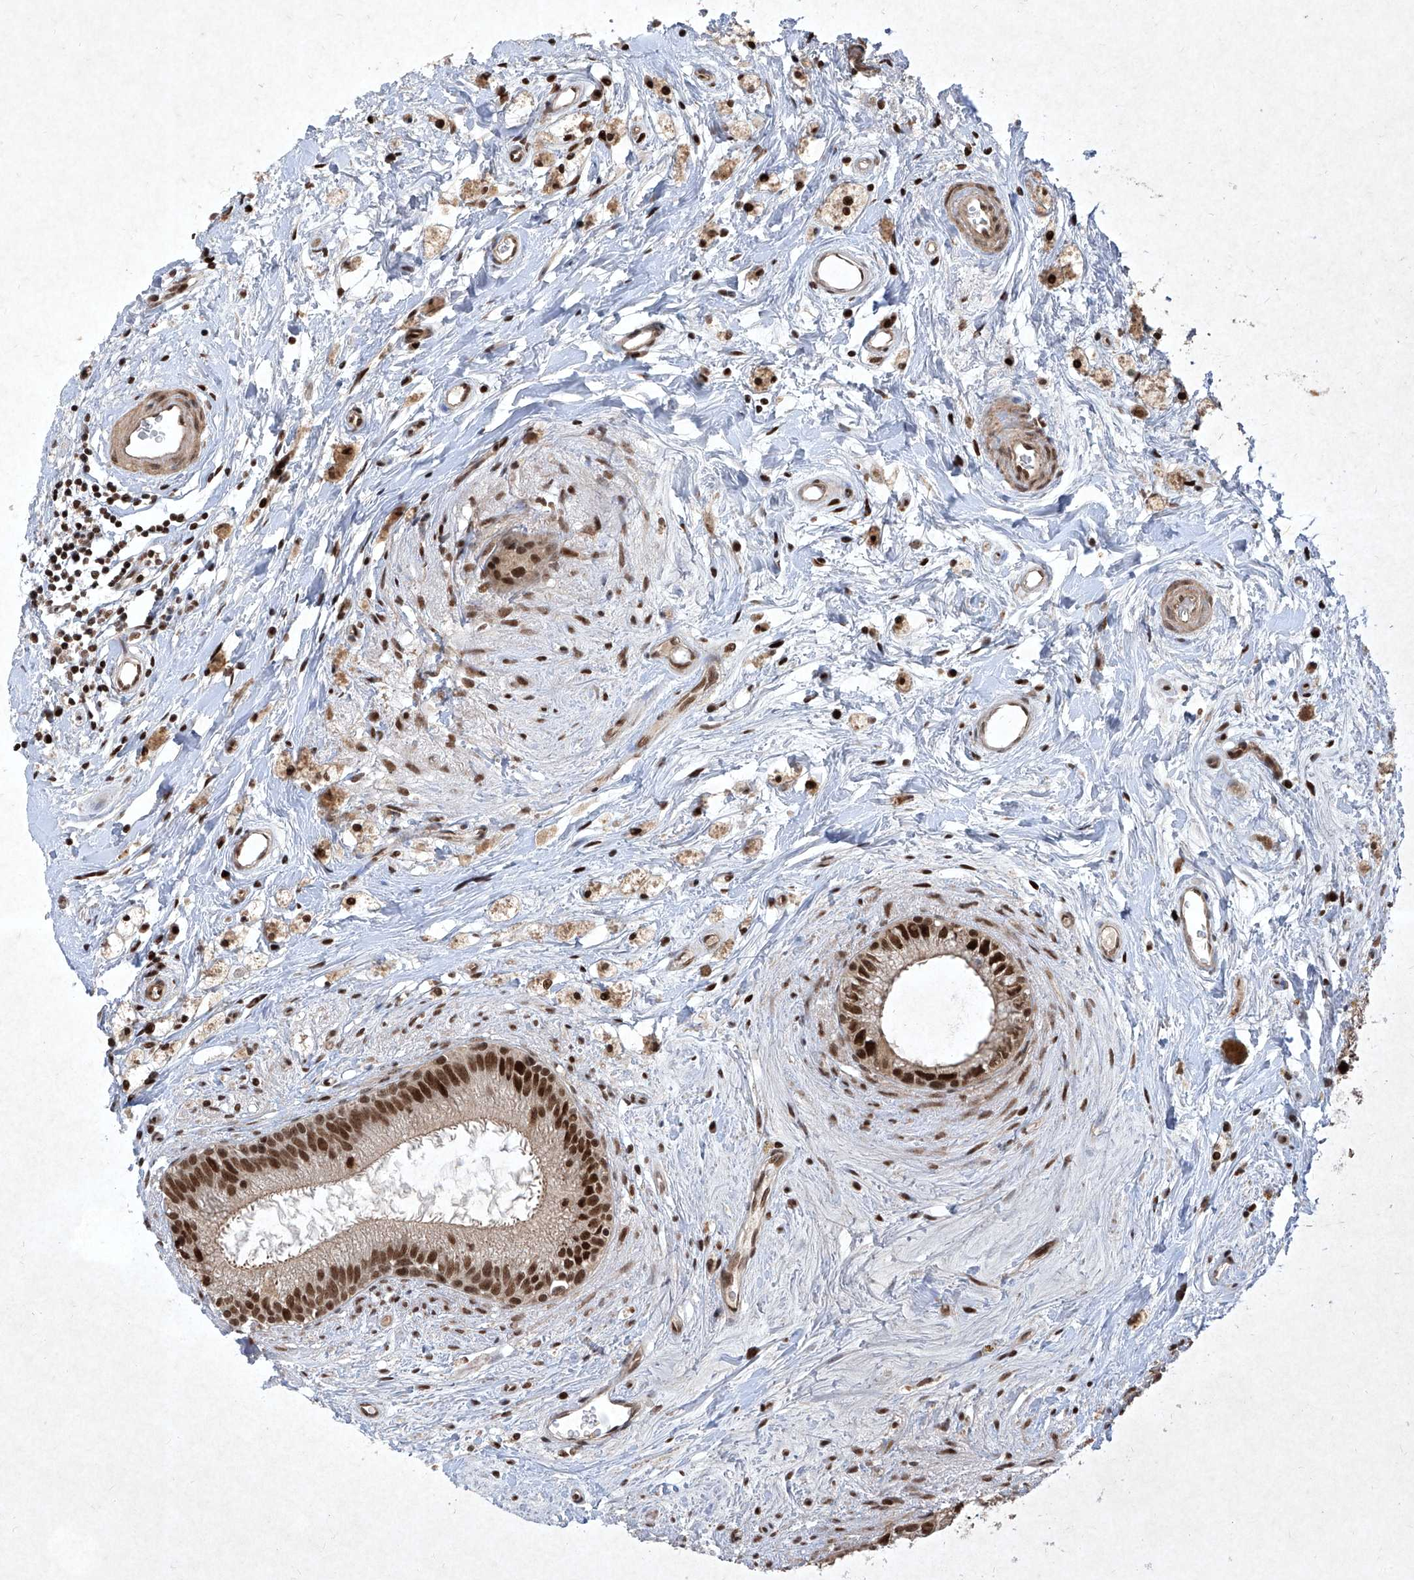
{"staining": {"intensity": "strong", "quantity": ">75%", "location": "nuclear"}, "tissue": "epididymis", "cell_type": "Glandular cells", "image_type": "normal", "snomed": [{"axis": "morphology", "description": "Normal tissue, NOS"}, {"axis": "topography", "description": "Epididymis"}], "caption": "Unremarkable epididymis demonstrates strong nuclear staining in approximately >75% of glandular cells.", "gene": "IRF2", "patient": {"sex": "male", "age": 80}}